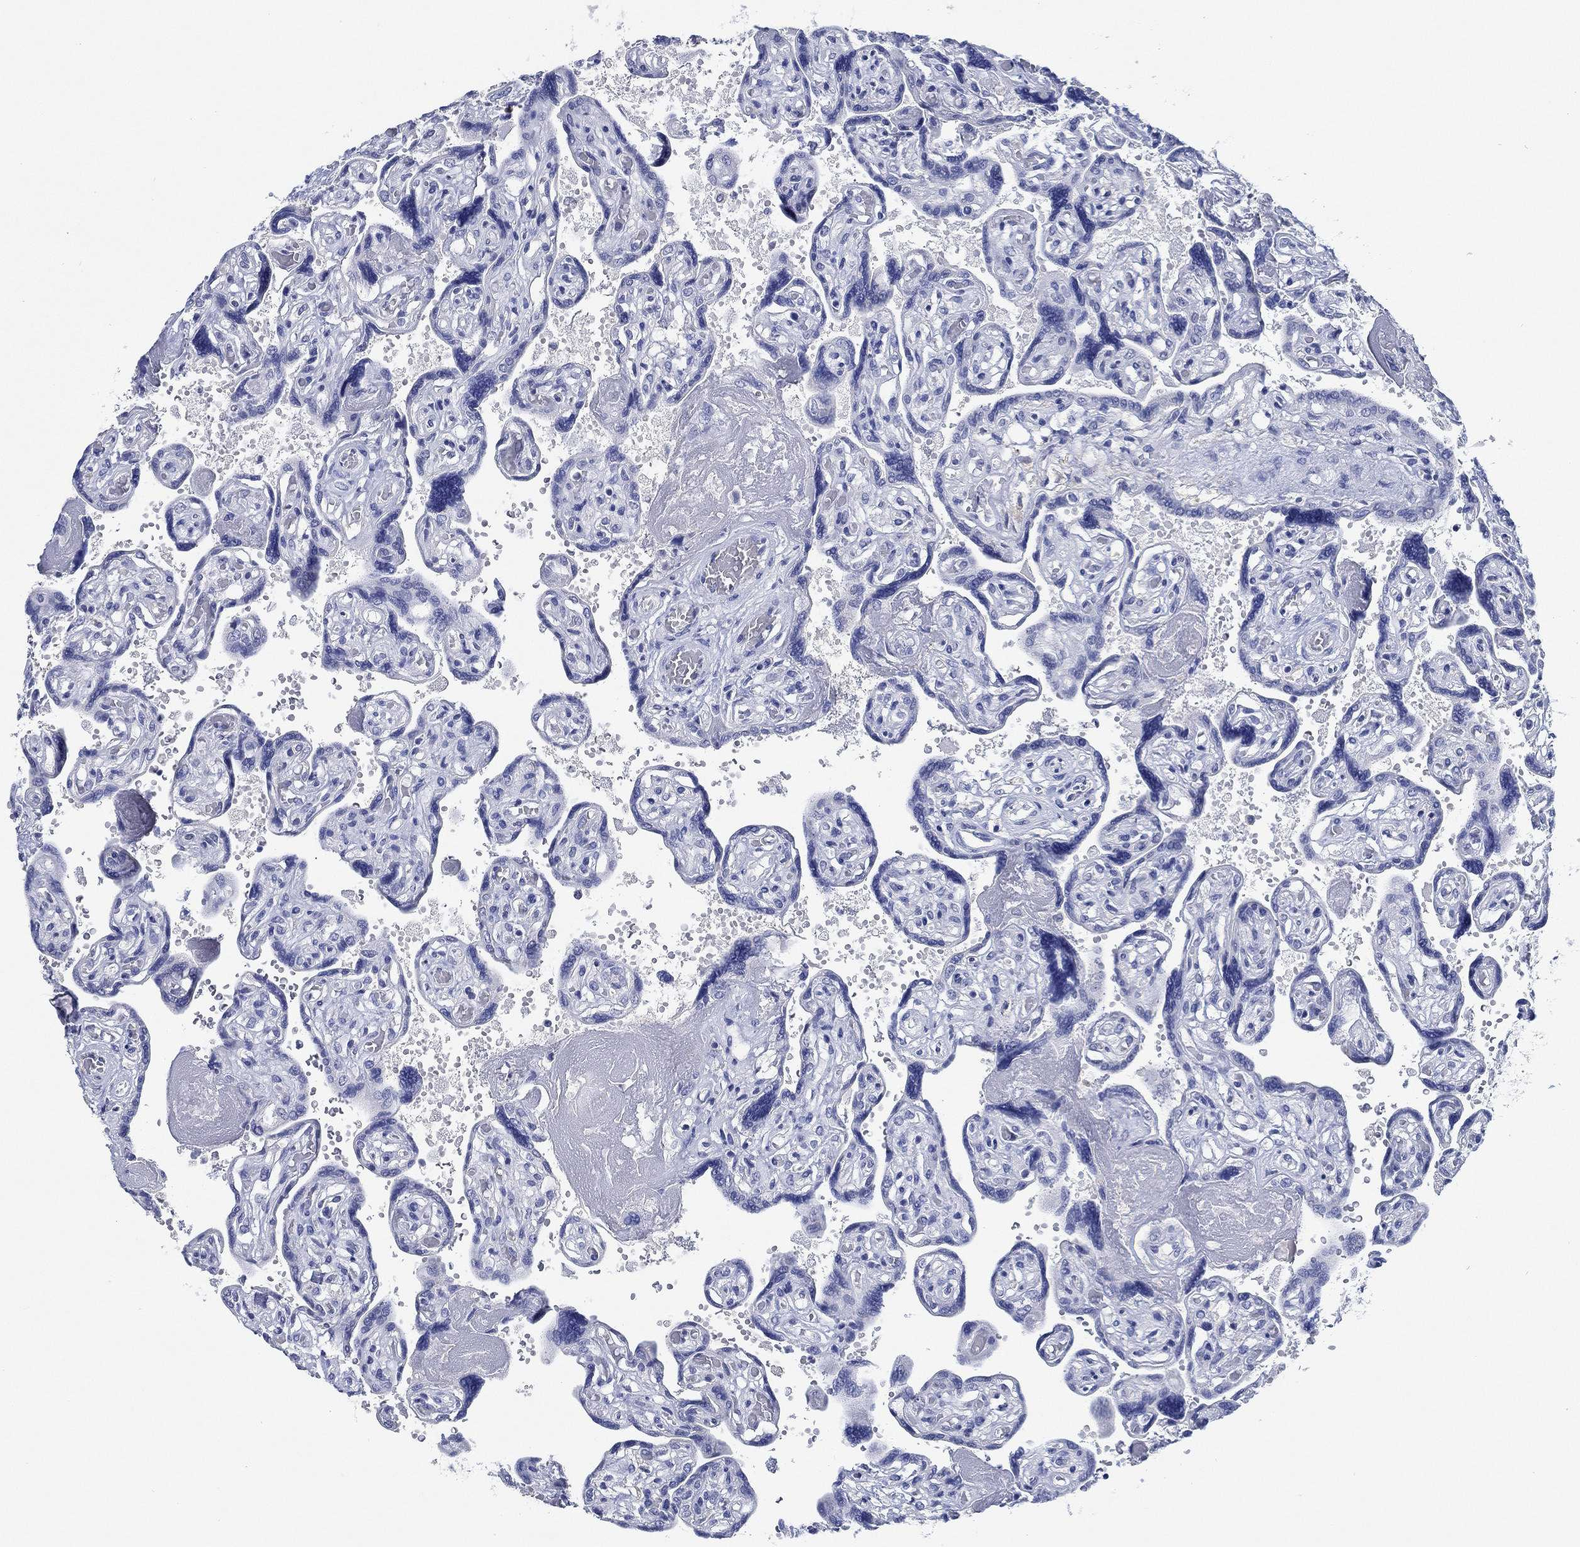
{"staining": {"intensity": "negative", "quantity": "none", "location": "none"}, "tissue": "placenta", "cell_type": "Decidual cells", "image_type": "normal", "snomed": [{"axis": "morphology", "description": "Normal tissue, NOS"}, {"axis": "topography", "description": "Placenta"}], "caption": "Immunohistochemistry image of normal placenta stained for a protein (brown), which displays no staining in decidual cells. Nuclei are stained in blue.", "gene": "TOMM20L", "patient": {"sex": "female", "age": 32}}